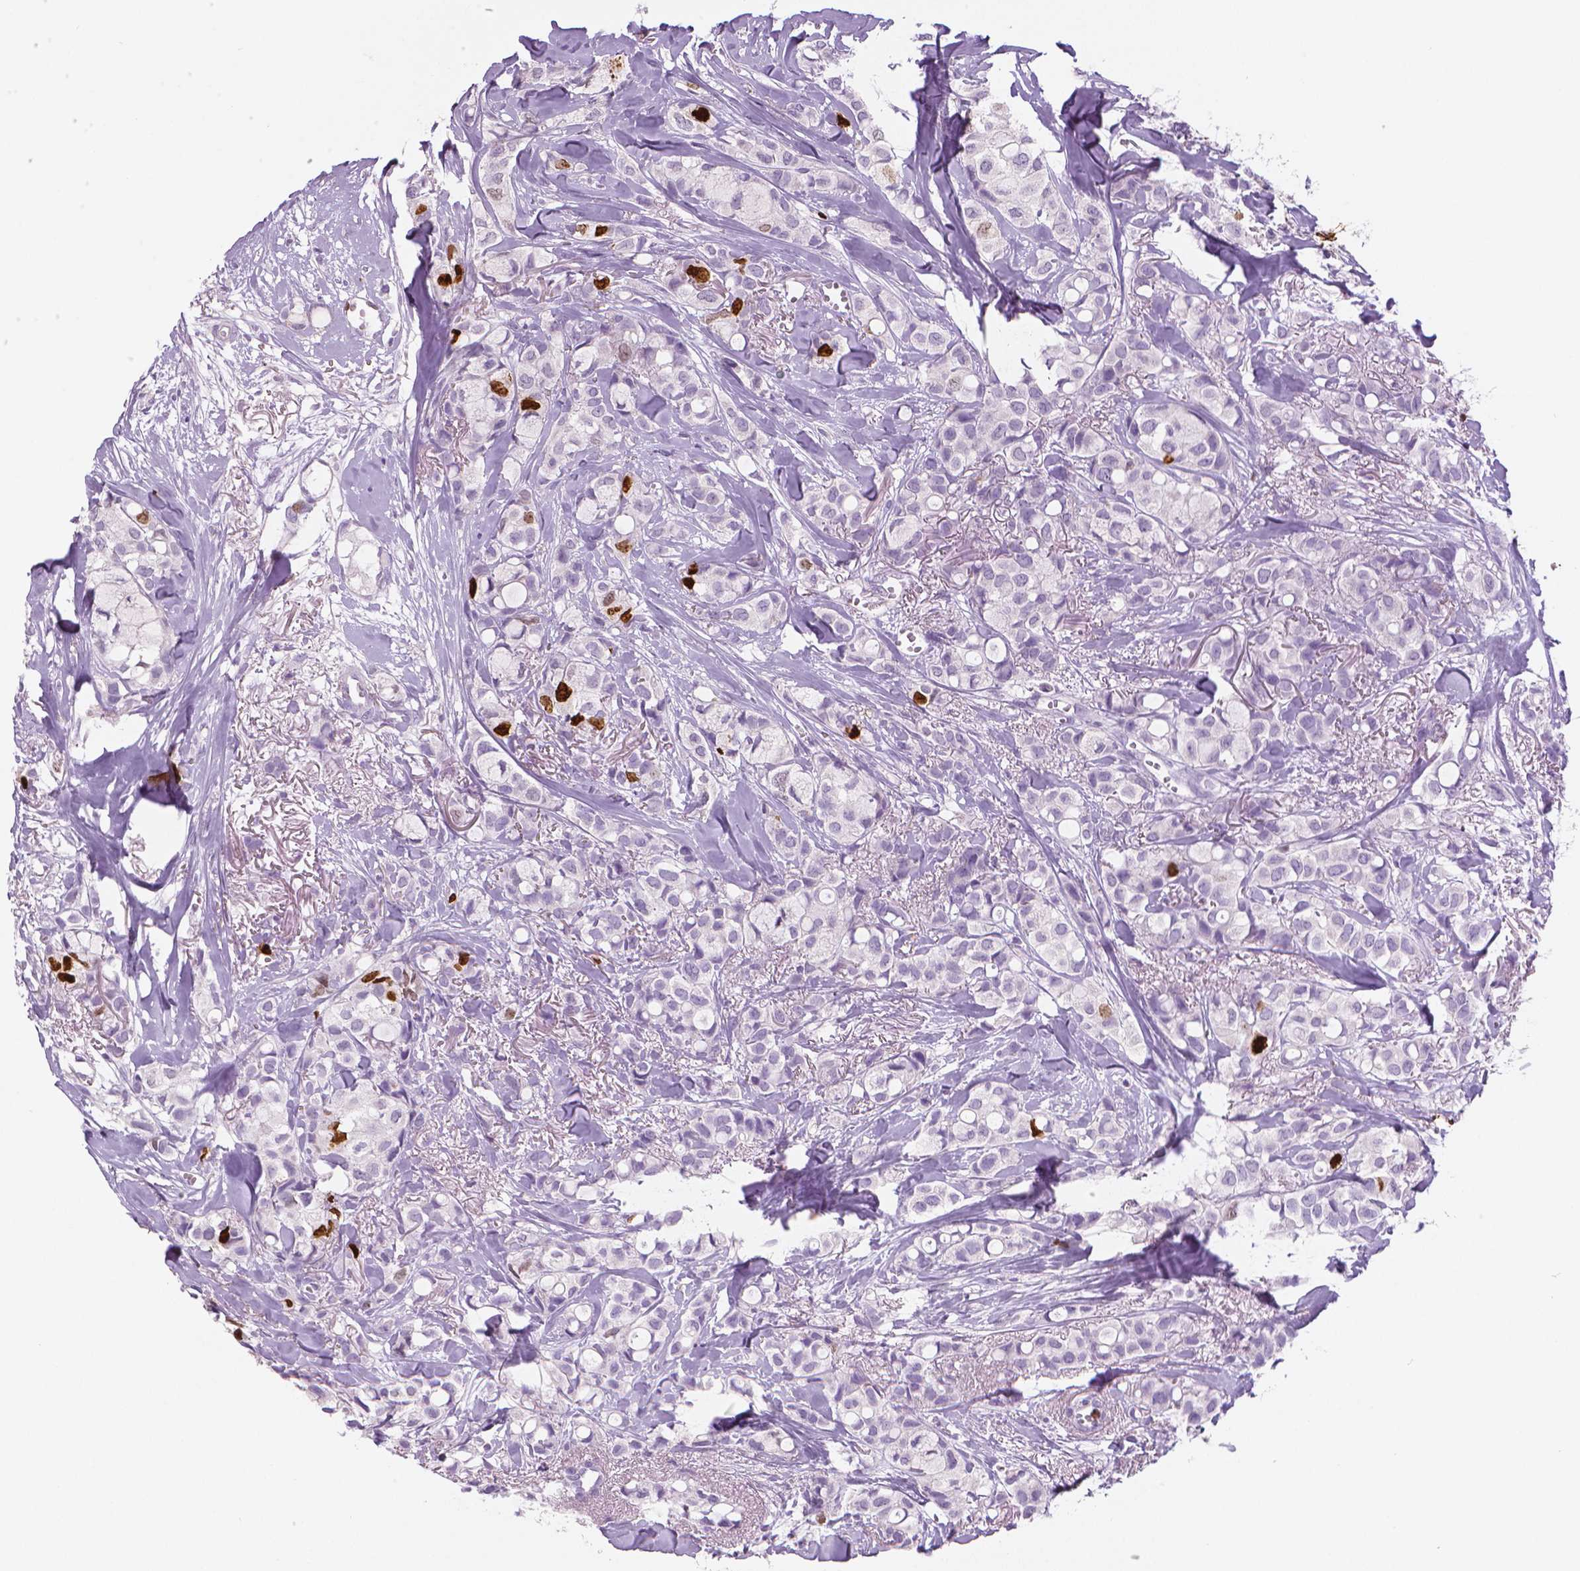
{"staining": {"intensity": "strong", "quantity": "<25%", "location": "nuclear"}, "tissue": "breast cancer", "cell_type": "Tumor cells", "image_type": "cancer", "snomed": [{"axis": "morphology", "description": "Duct carcinoma"}, {"axis": "topography", "description": "Breast"}], "caption": "Breast invasive ductal carcinoma was stained to show a protein in brown. There is medium levels of strong nuclear expression in about <25% of tumor cells.", "gene": "MKI67", "patient": {"sex": "female", "age": 85}}